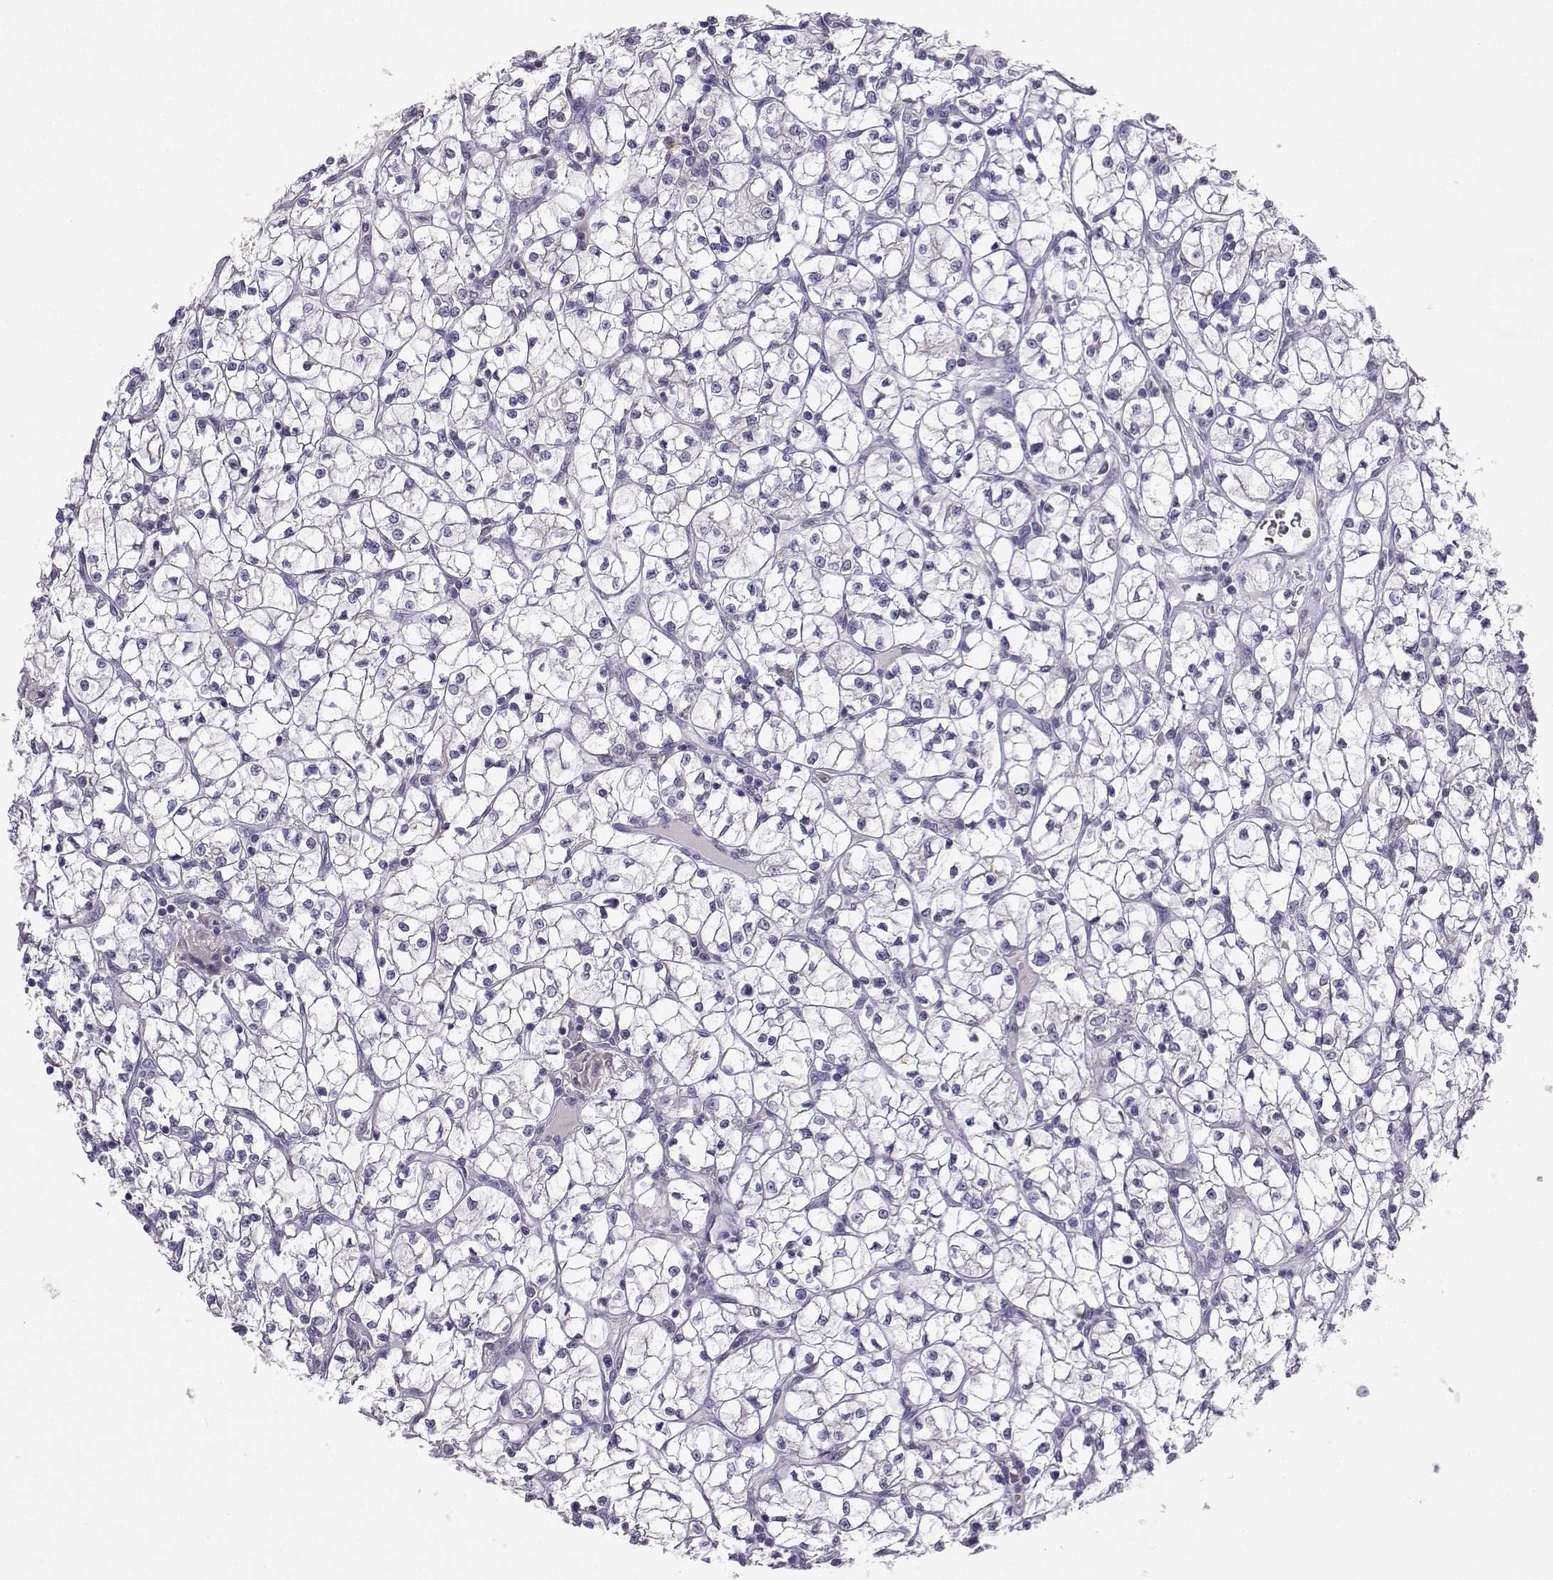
{"staining": {"intensity": "negative", "quantity": "none", "location": "none"}, "tissue": "renal cancer", "cell_type": "Tumor cells", "image_type": "cancer", "snomed": [{"axis": "morphology", "description": "Adenocarcinoma, NOS"}, {"axis": "topography", "description": "Kidney"}], "caption": "Adenocarcinoma (renal) stained for a protein using immunohistochemistry shows no staining tumor cells.", "gene": "TBR1", "patient": {"sex": "female", "age": 64}}